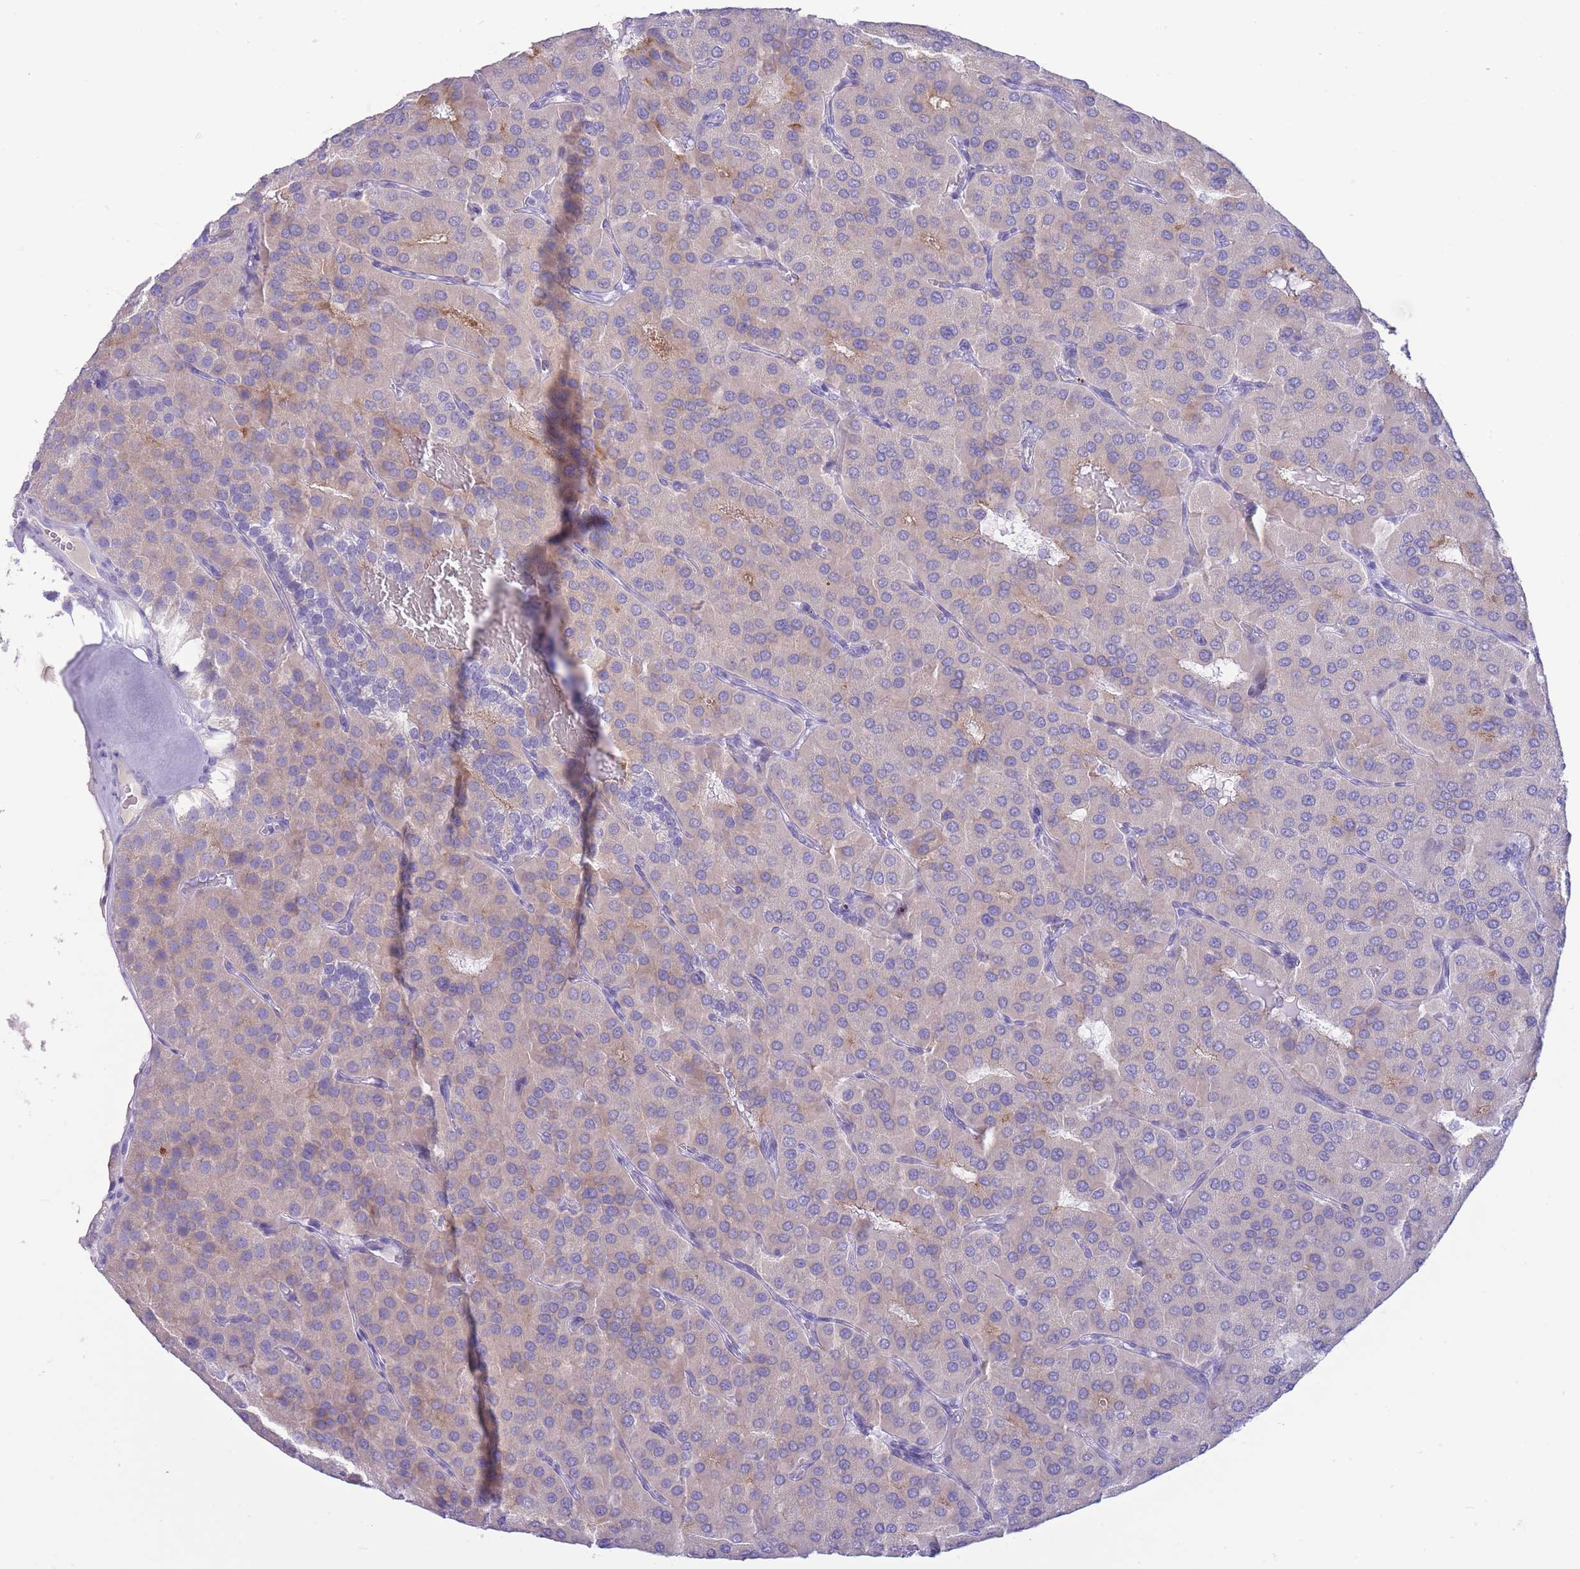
{"staining": {"intensity": "weak", "quantity": "<25%", "location": "cytoplasmic/membranous"}, "tissue": "parathyroid gland", "cell_type": "Glandular cells", "image_type": "normal", "snomed": [{"axis": "morphology", "description": "Normal tissue, NOS"}, {"axis": "morphology", "description": "Adenoma, NOS"}, {"axis": "topography", "description": "Parathyroid gland"}], "caption": "The IHC photomicrograph has no significant staining in glandular cells of parathyroid gland.", "gene": "ASAP3", "patient": {"sex": "female", "age": 86}}